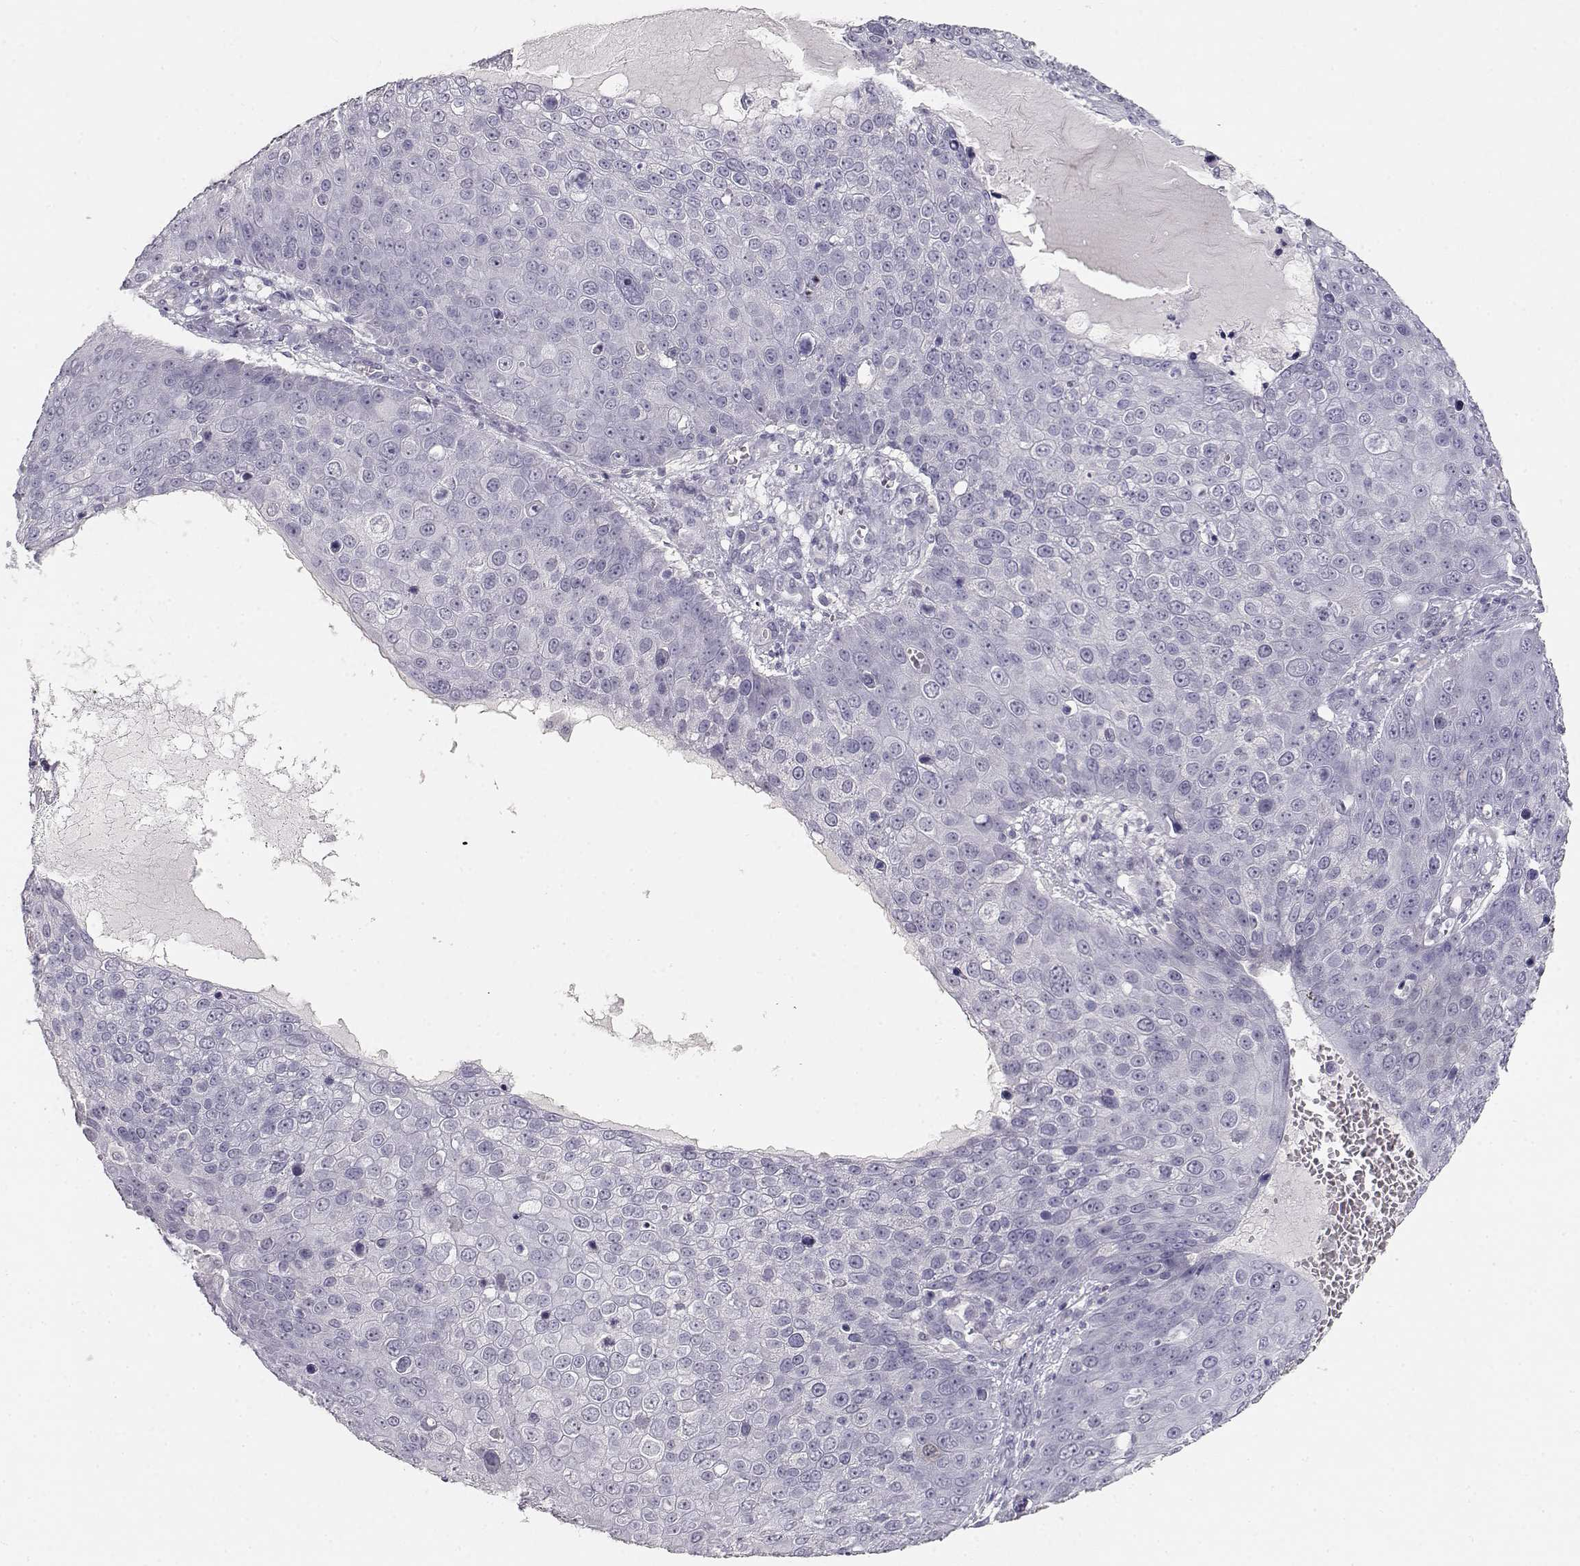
{"staining": {"intensity": "negative", "quantity": "none", "location": "none"}, "tissue": "skin cancer", "cell_type": "Tumor cells", "image_type": "cancer", "snomed": [{"axis": "morphology", "description": "Squamous cell carcinoma, NOS"}, {"axis": "topography", "description": "Skin"}], "caption": "High power microscopy image of an immunohistochemistry (IHC) micrograph of skin cancer (squamous cell carcinoma), revealing no significant staining in tumor cells.", "gene": "TKTL1", "patient": {"sex": "male", "age": 71}}